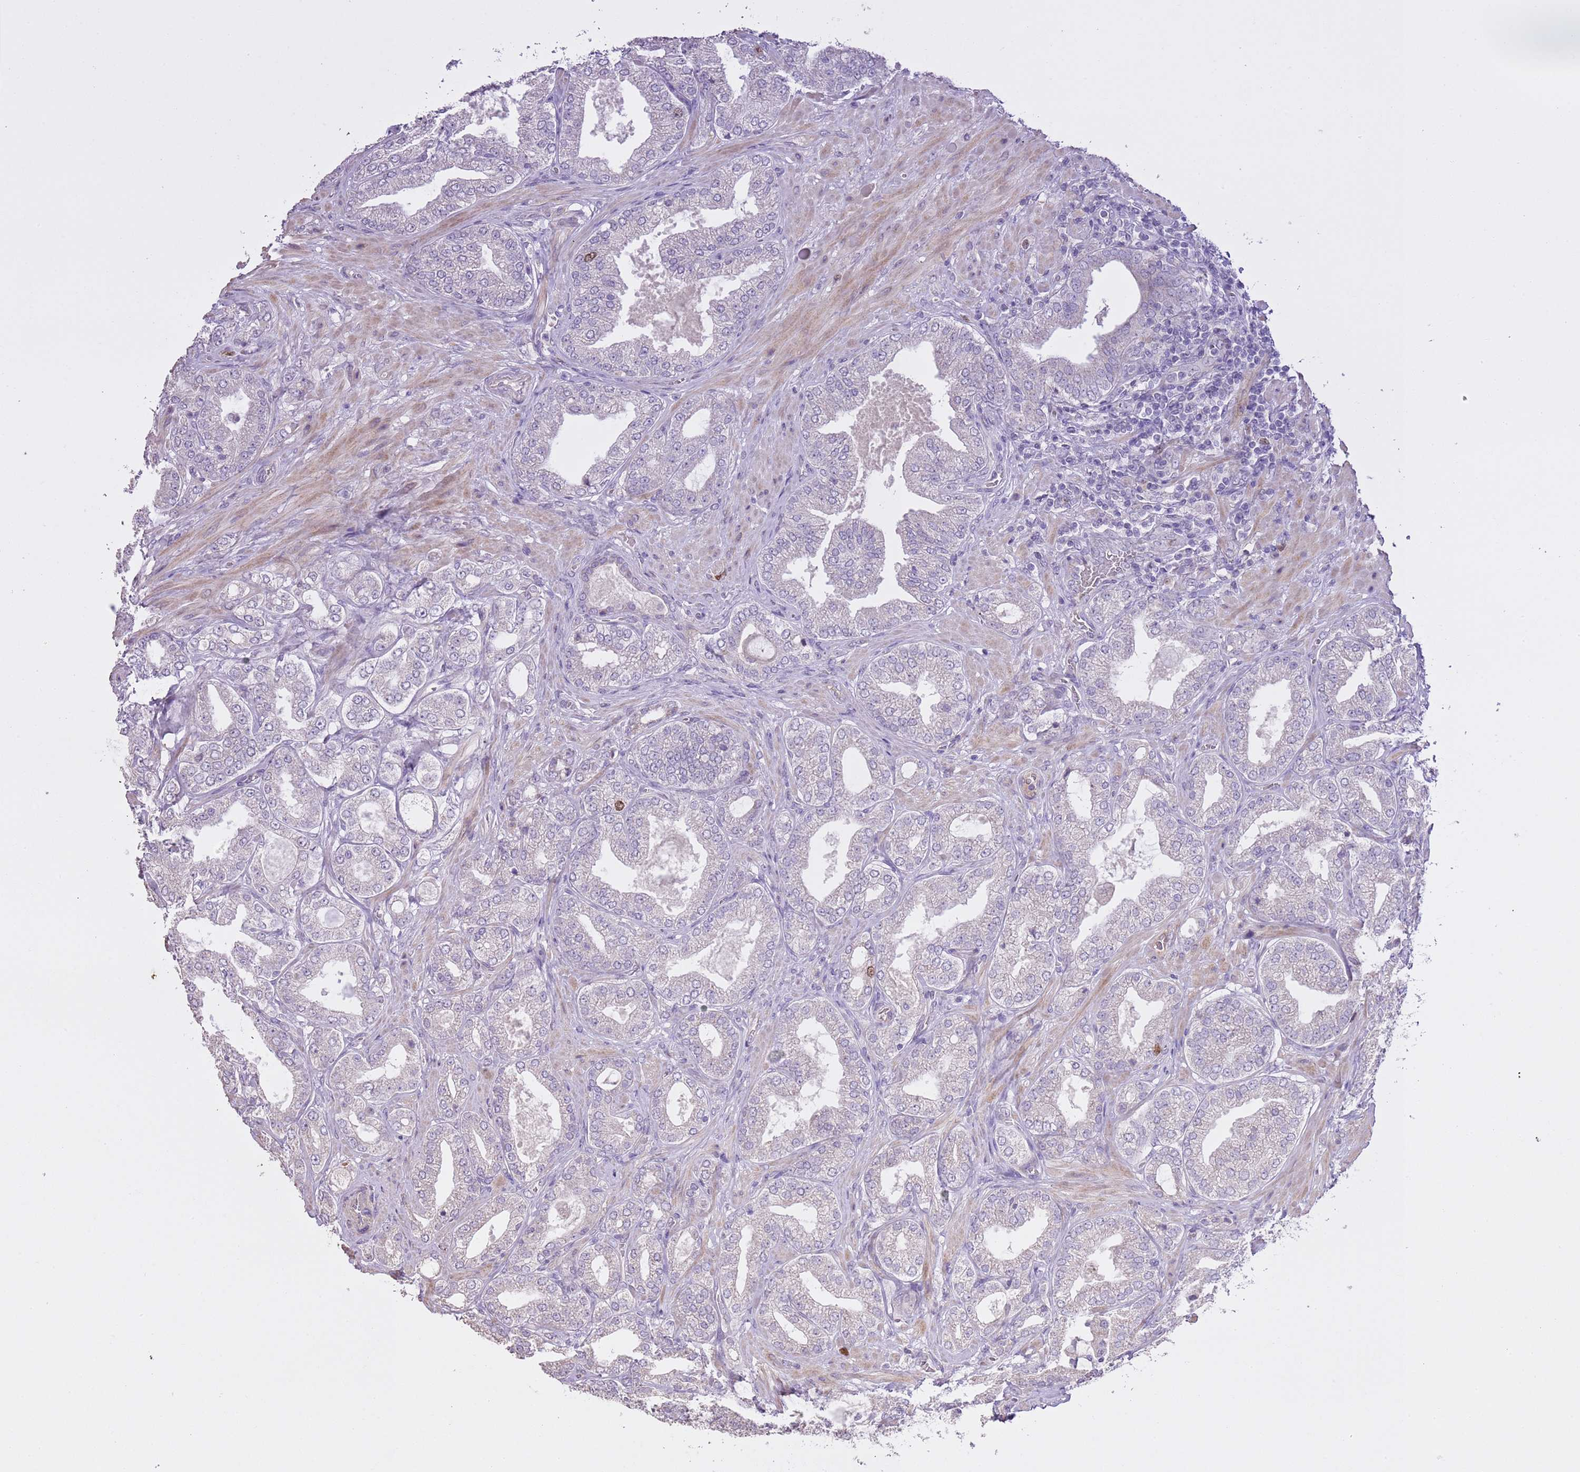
{"staining": {"intensity": "negative", "quantity": "none", "location": "none"}, "tissue": "prostate cancer", "cell_type": "Tumor cells", "image_type": "cancer", "snomed": [{"axis": "morphology", "description": "Adenocarcinoma, Low grade"}, {"axis": "topography", "description": "Prostate"}], "caption": "This is a photomicrograph of IHC staining of prostate cancer, which shows no staining in tumor cells.", "gene": "GMNN", "patient": {"sex": "male", "age": 63}}